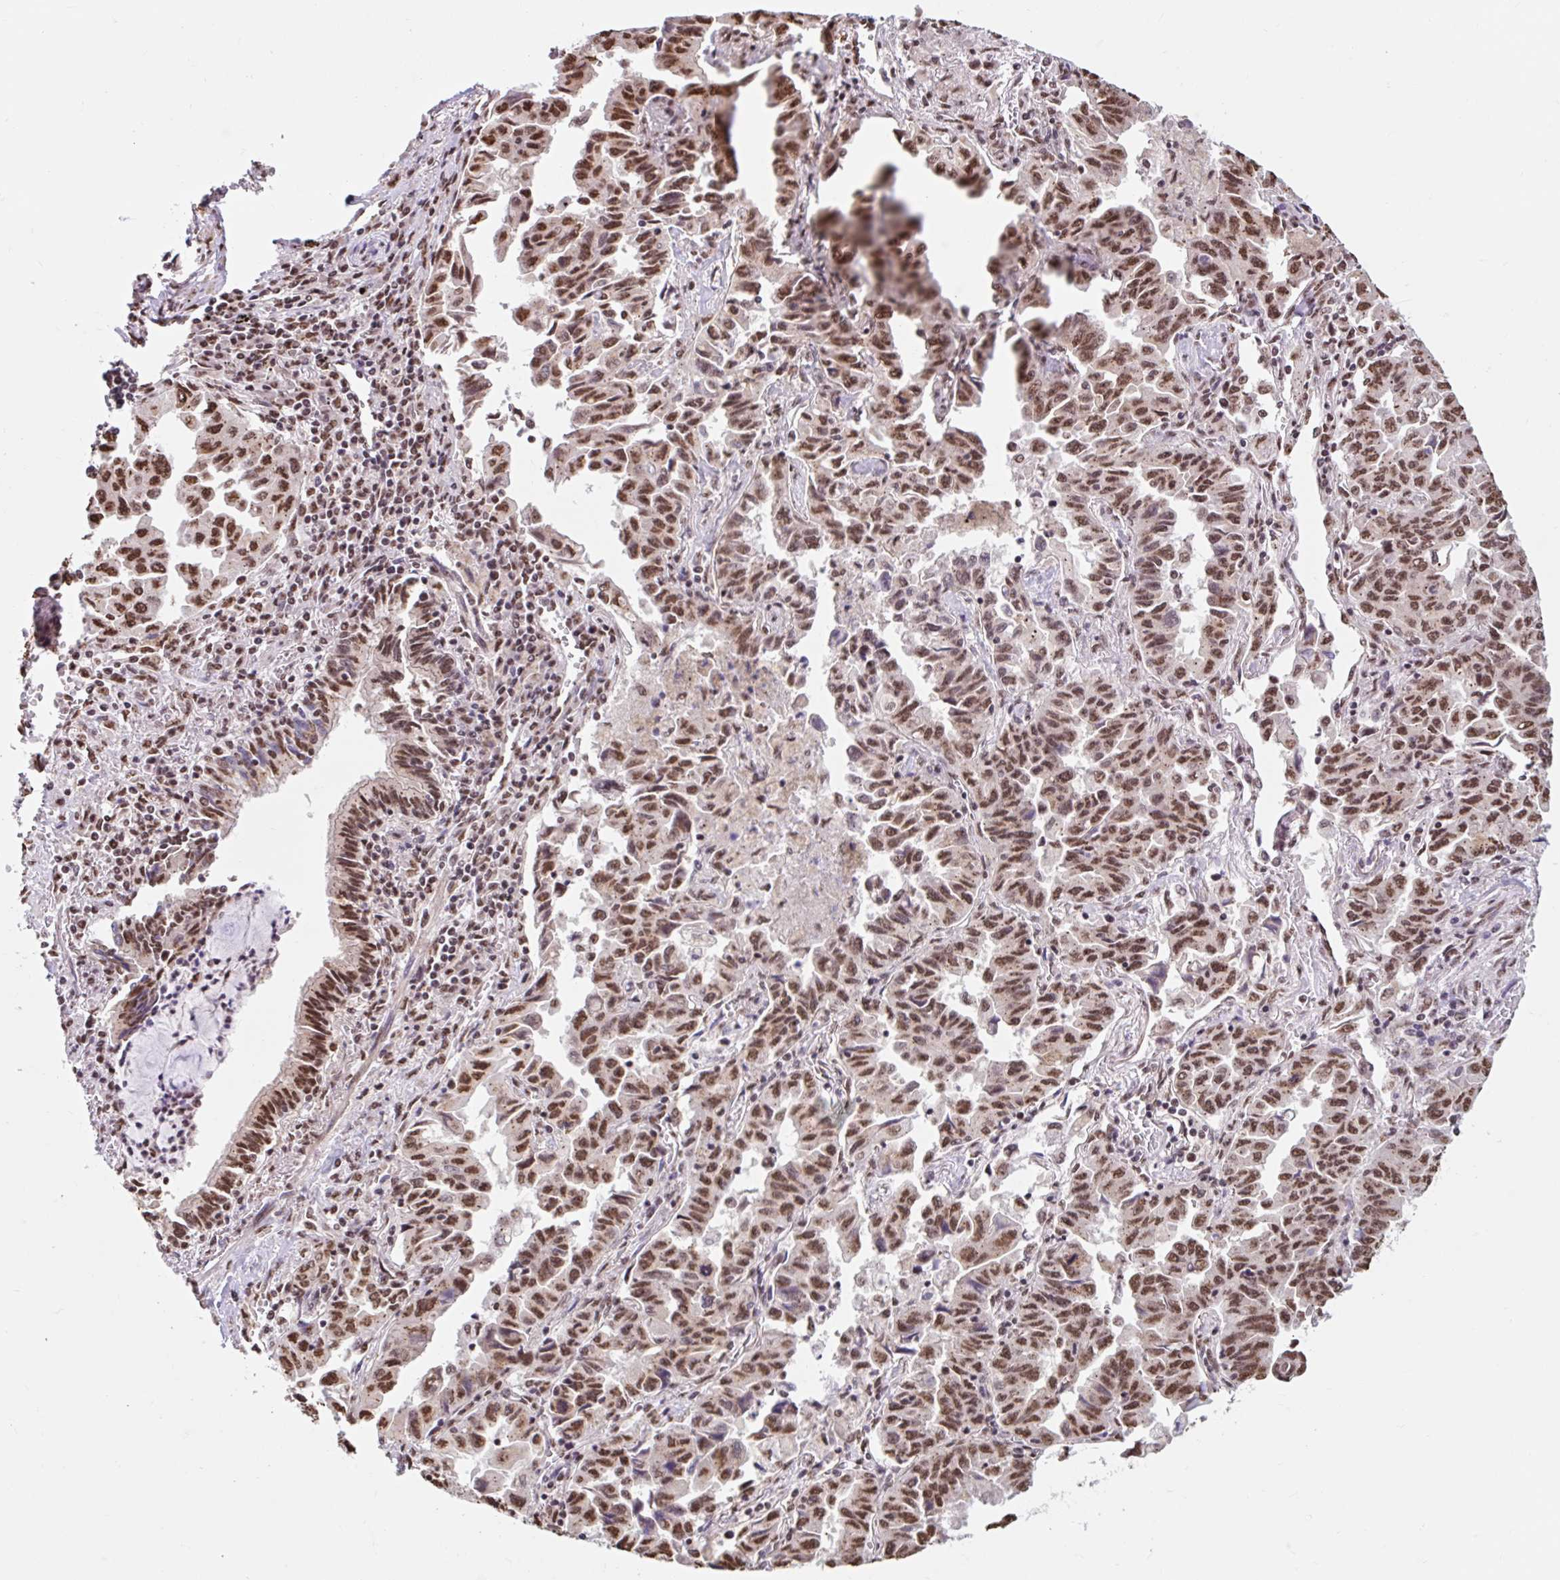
{"staining": {"intensity": "strong", "quantity": ">75%", "location": "nuclear"}, "tissue": "lung cancer", "cell_type": "Tumor cells", "image_type": "cancer", "snomed": [{"axis": "morphology", "description": "Adenocarcinoma, NOS"}, {"axis": "topography", "description": "Lung"}], "caption": "Human lung adenocarcinoma stained with a protein marker exhibits strong staining in tumor cells.", "gene": "BICRA", "patient": {"sex": "female", "age": 51}}